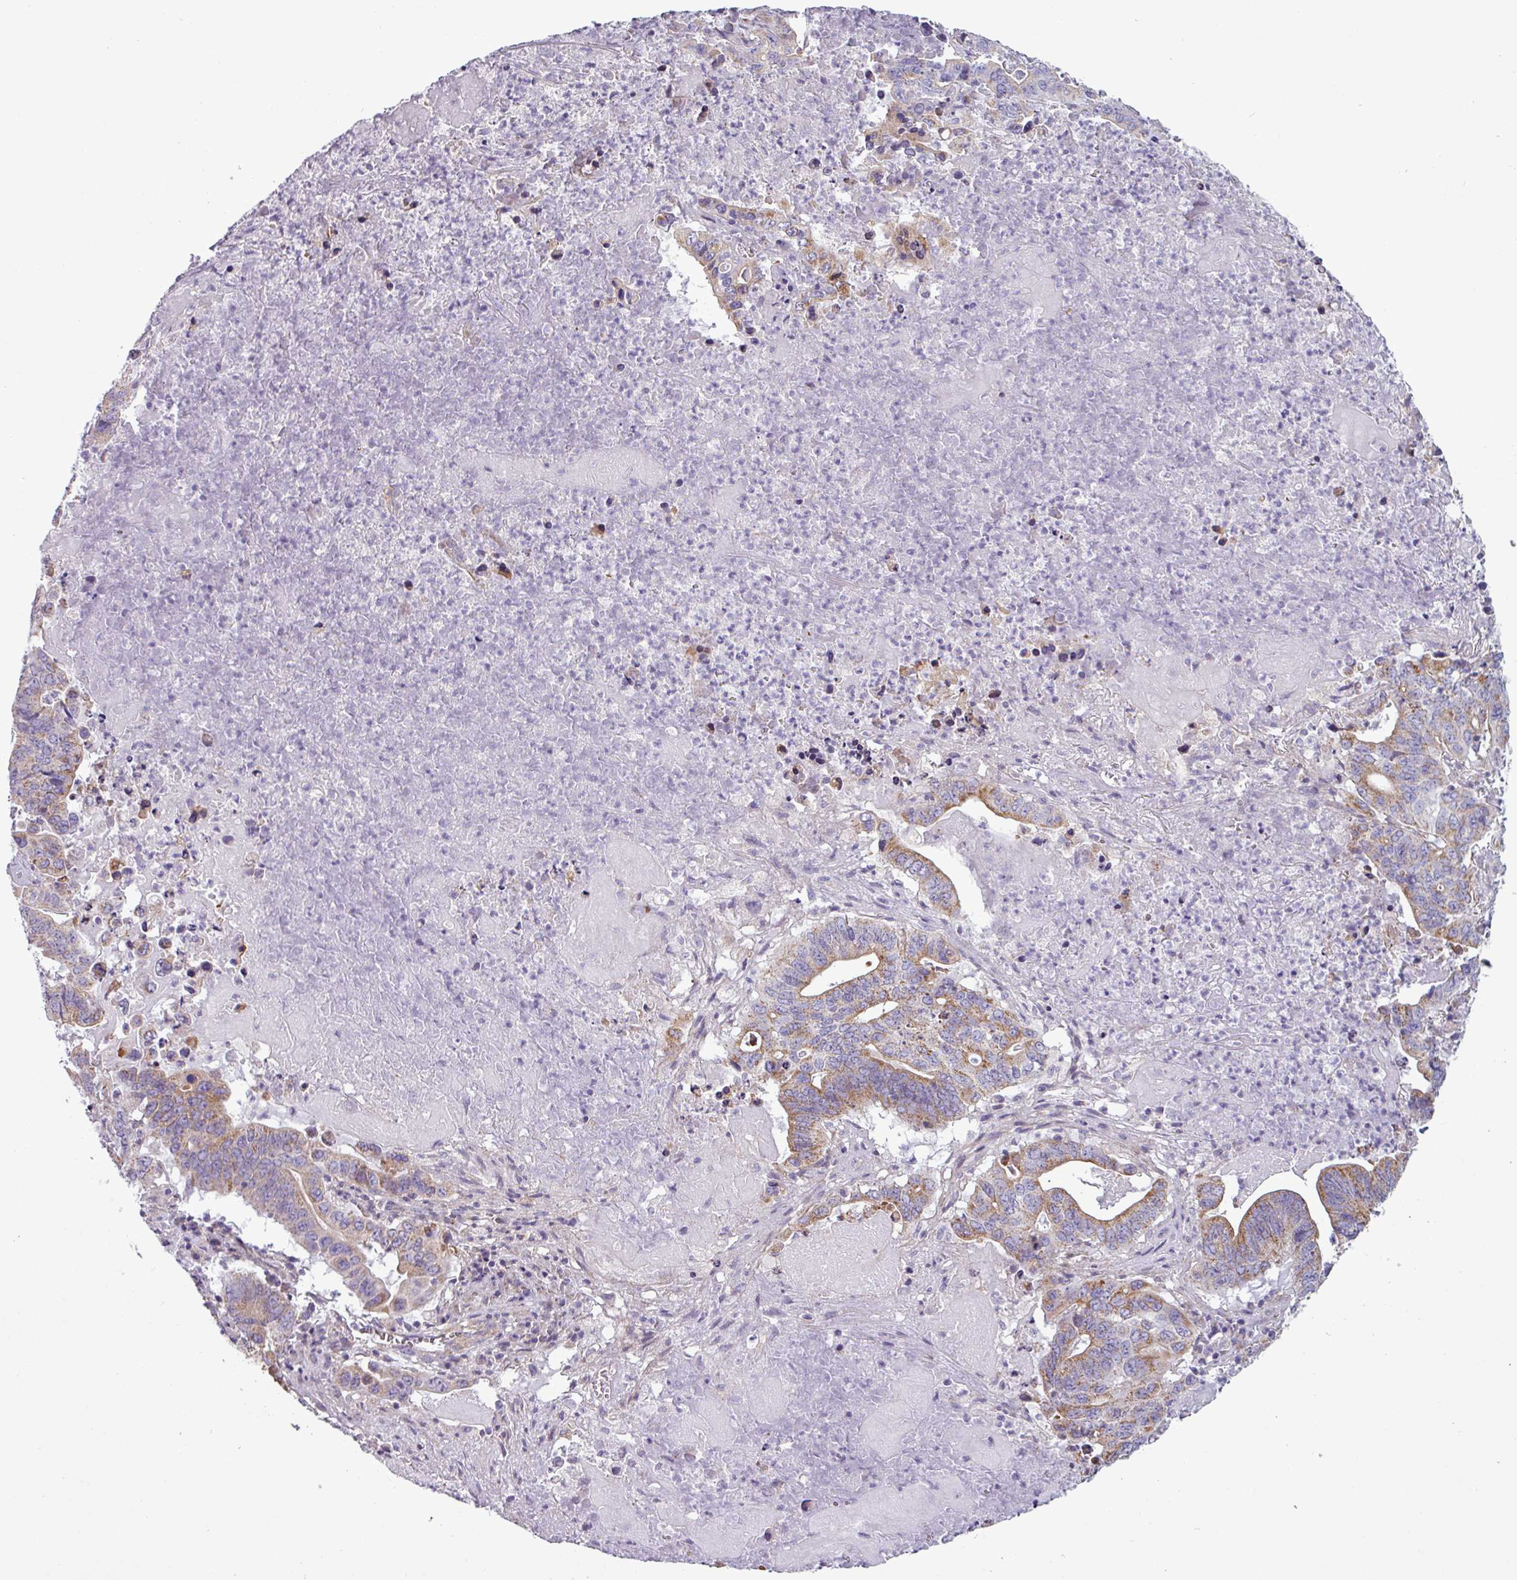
{"staining": {"intensity": "moderate", "quantity": "25%-75%", "location": "cytoplasmic/membranous"}, "tissue": "lung cancer", "cell_type": "Tumor cells", "image_type": "cancer", "snomed": [{"axis": "morphology", "description": "Adenocarcinoma, NOS"}, {"axis": "topography", "description": "Lung"}], "caption": "The immunohistochemical stain highlights moderate cytoplasmic/membranous expression in tumor cells of lung adenocarcinoma tissue.", "gene": "BTN2A2", "patient": {"sex": "female", "age": 60}}